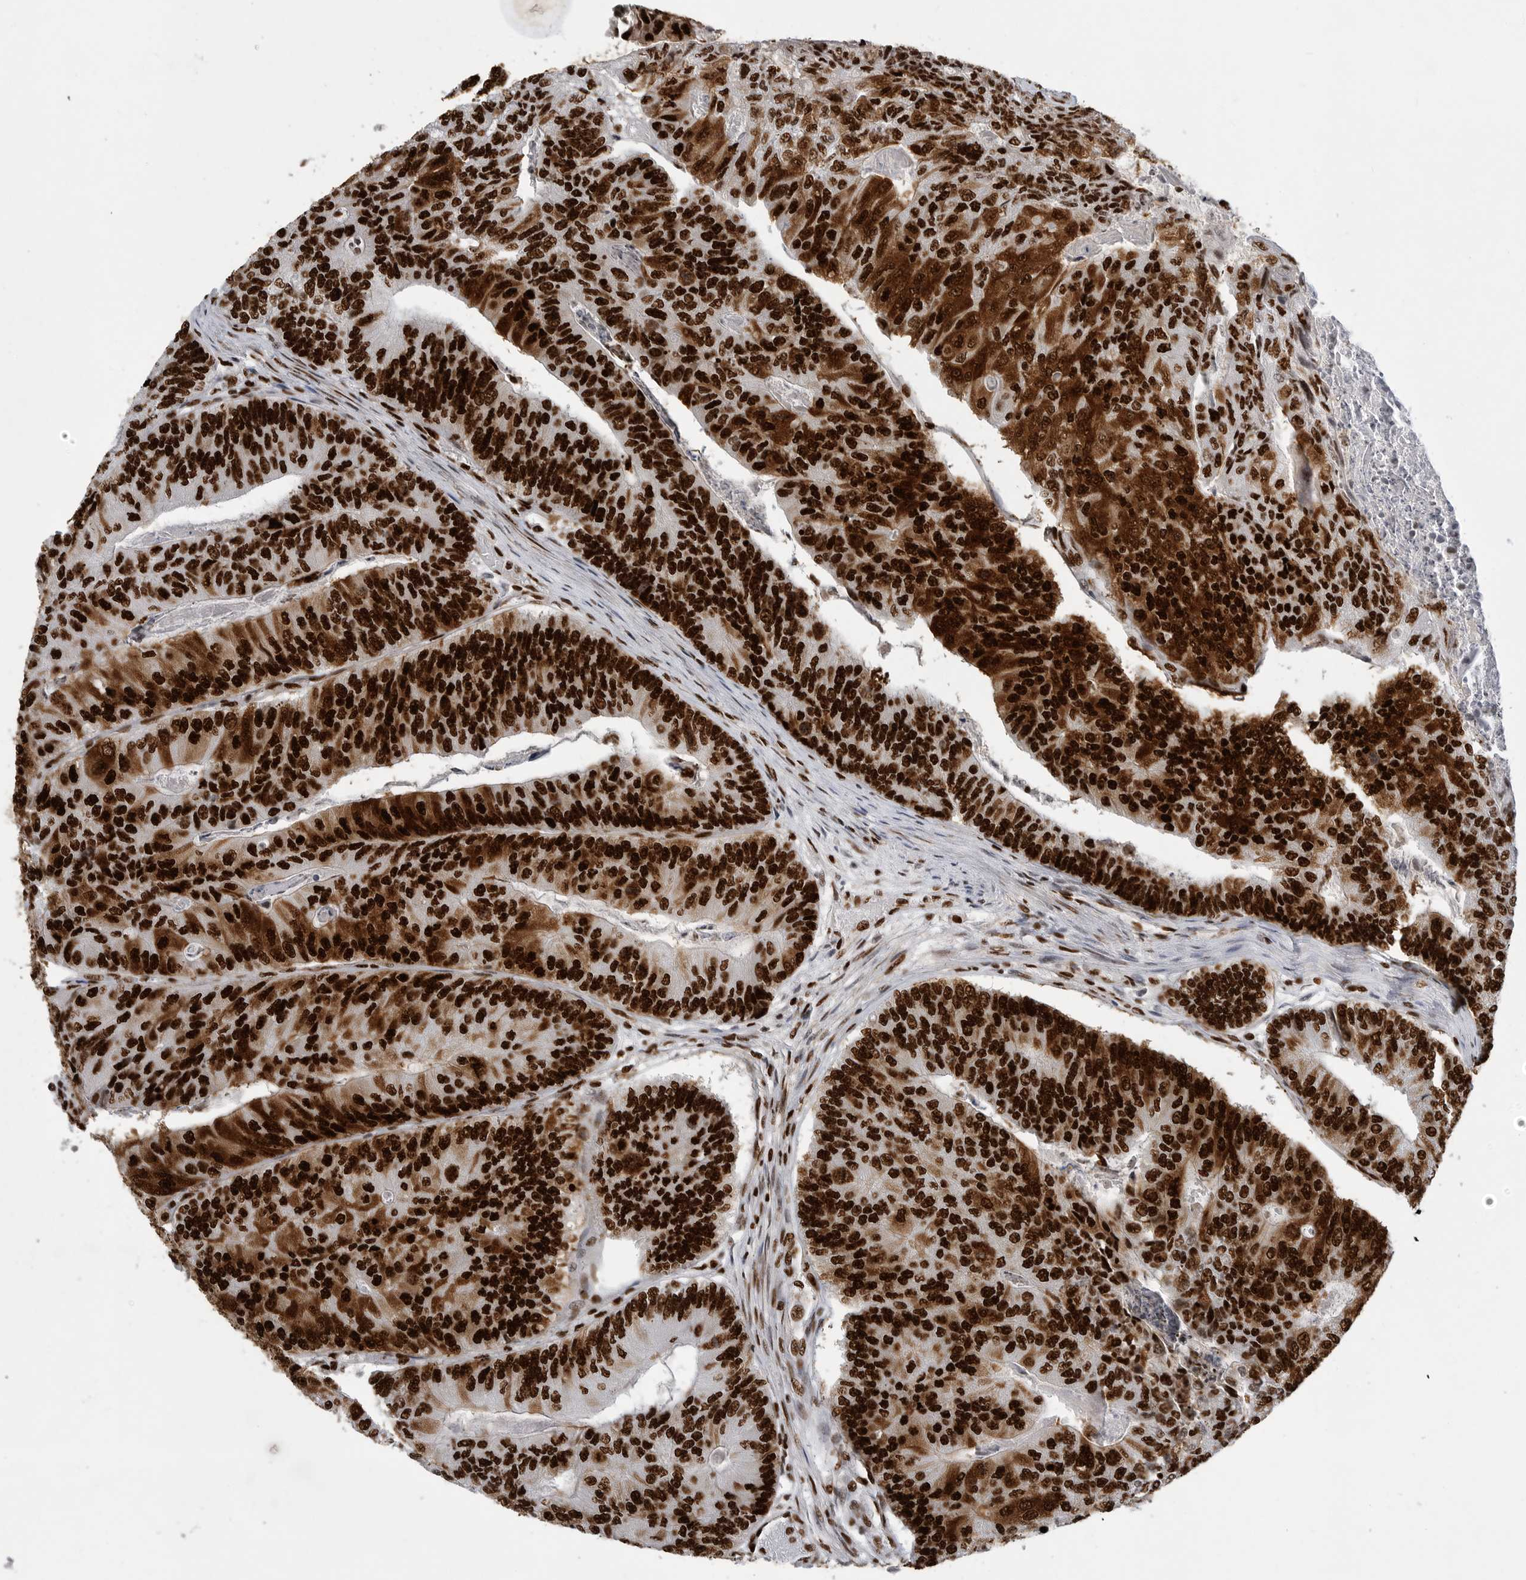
{"staining": {"intensity": "strong", "quantity": ">75%", "location": "cytoplasmic/membranous,nuclear"}, "tissue": "colorectal cancer", "cell_type": "Tumor cells", "image_type": "cancer", "snomed": [{"axis": "morphology", "description": "Adenocarcinoma, NOS"}, {"axis": "topography", "description": "Colon"}], "caption": "About >75% of tumor cells in adenocarcinoma (colorectal) demonstrate strong cytoplasmic/membranous and nuclear protein positivity as visualized by brown immunohistochemical staining.", "gene": "BCLAF1", "patient": {"sex": "female", "age": 67}}